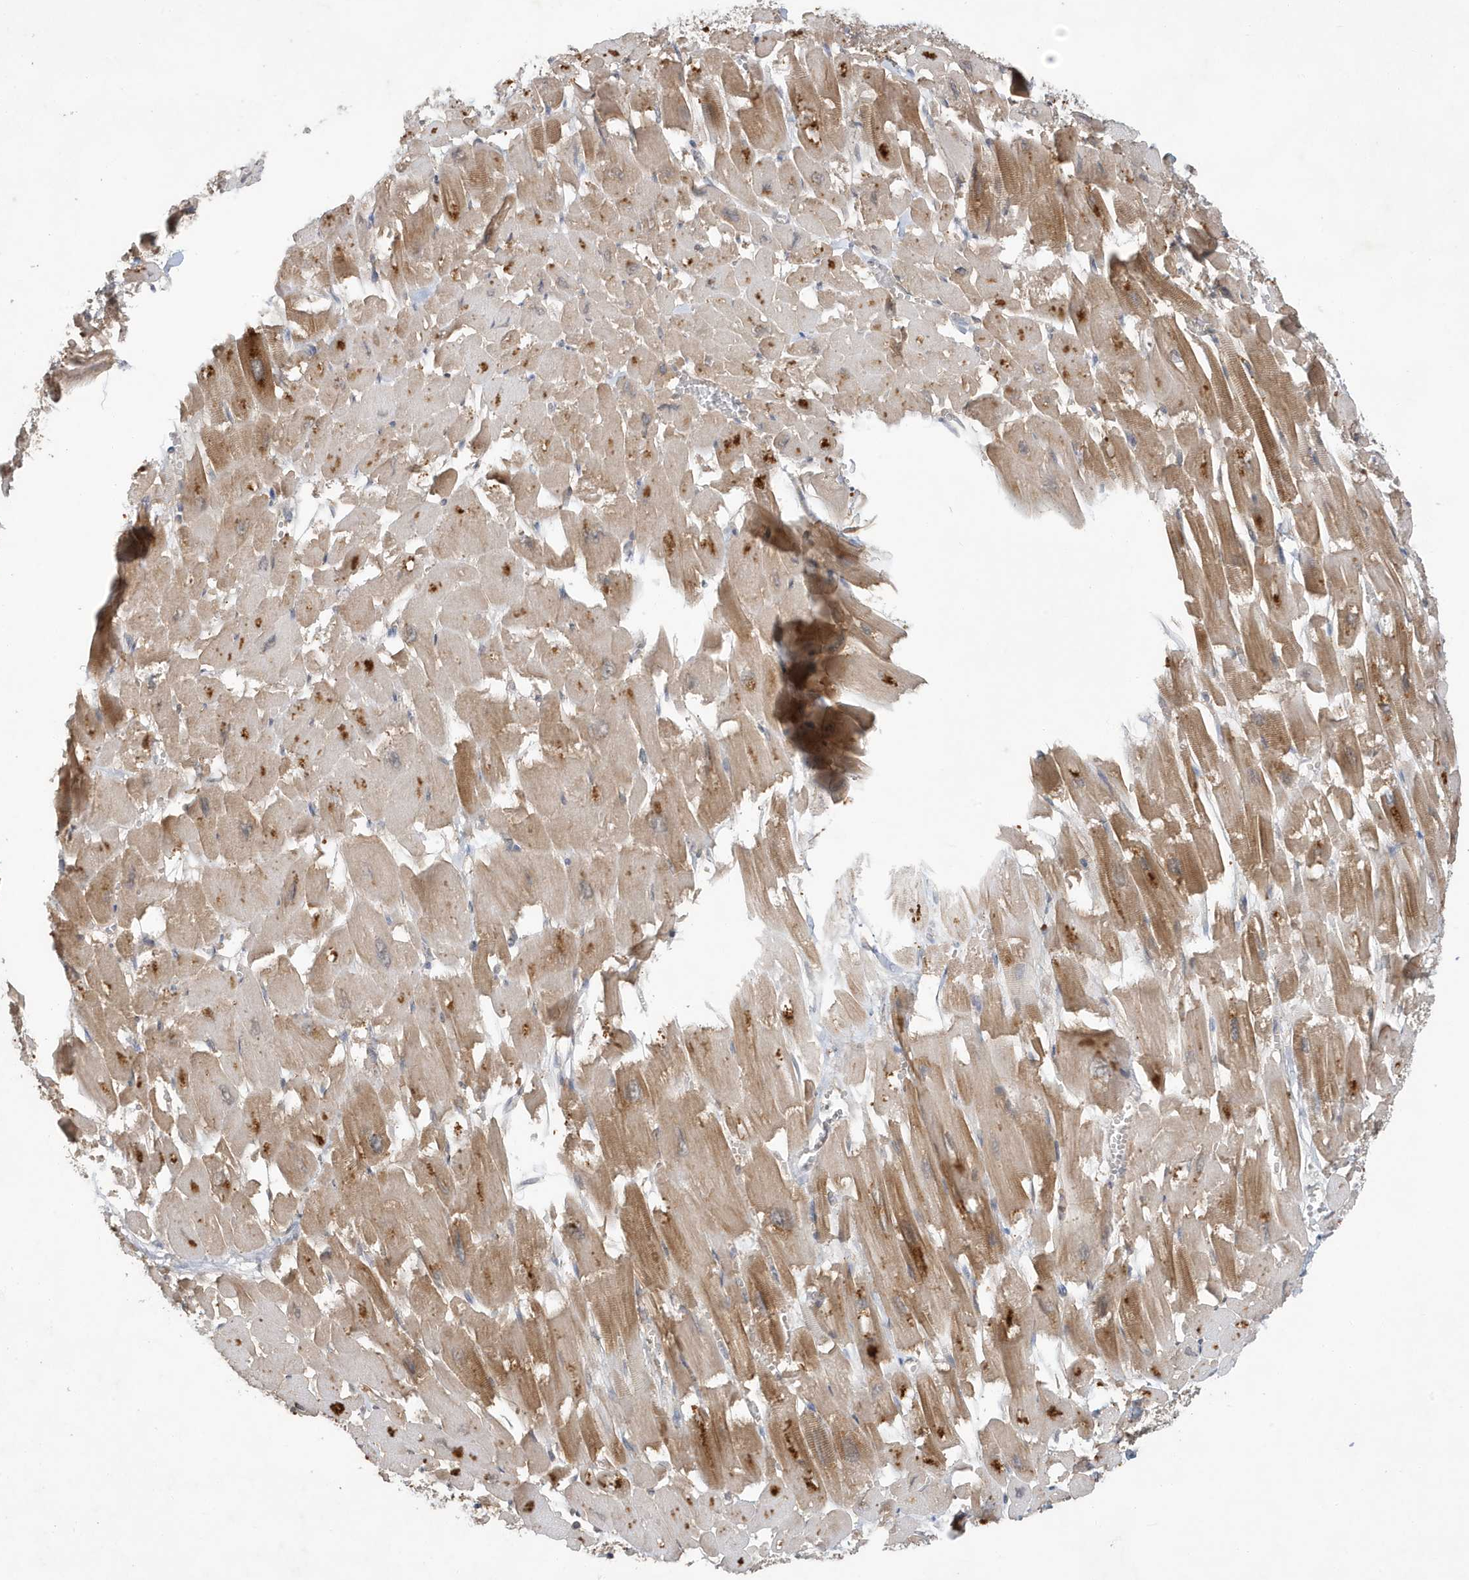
{"staining": {"intensity": "moderate", "quantity": ">75%", "location": "cytoplasmic/membranous"}, "tissue": "heart muscle", "cell_type": "Cardiomyocytes", "image_type": "normal", "snomed": [{"axis": "morphology", "description": "Normal tissue, NOS"}, {"axis": "topography", "description": "Heart"}], "caption": "DAB (3,3'-diaminobenzidine) immunohistochemical staining of benign heart muscle exhibits moderate cytoplasmic/membranous protein staining in approximately >75% of cardiomyocytes. (Stains: DAB (3,3'-diaminobenzidine) in brown, nuclei in blue, Microscopy: brightfield microscopy at high magnification).", "gene": "ABCB9", "patient": {"sex": "male", "age": 54}}